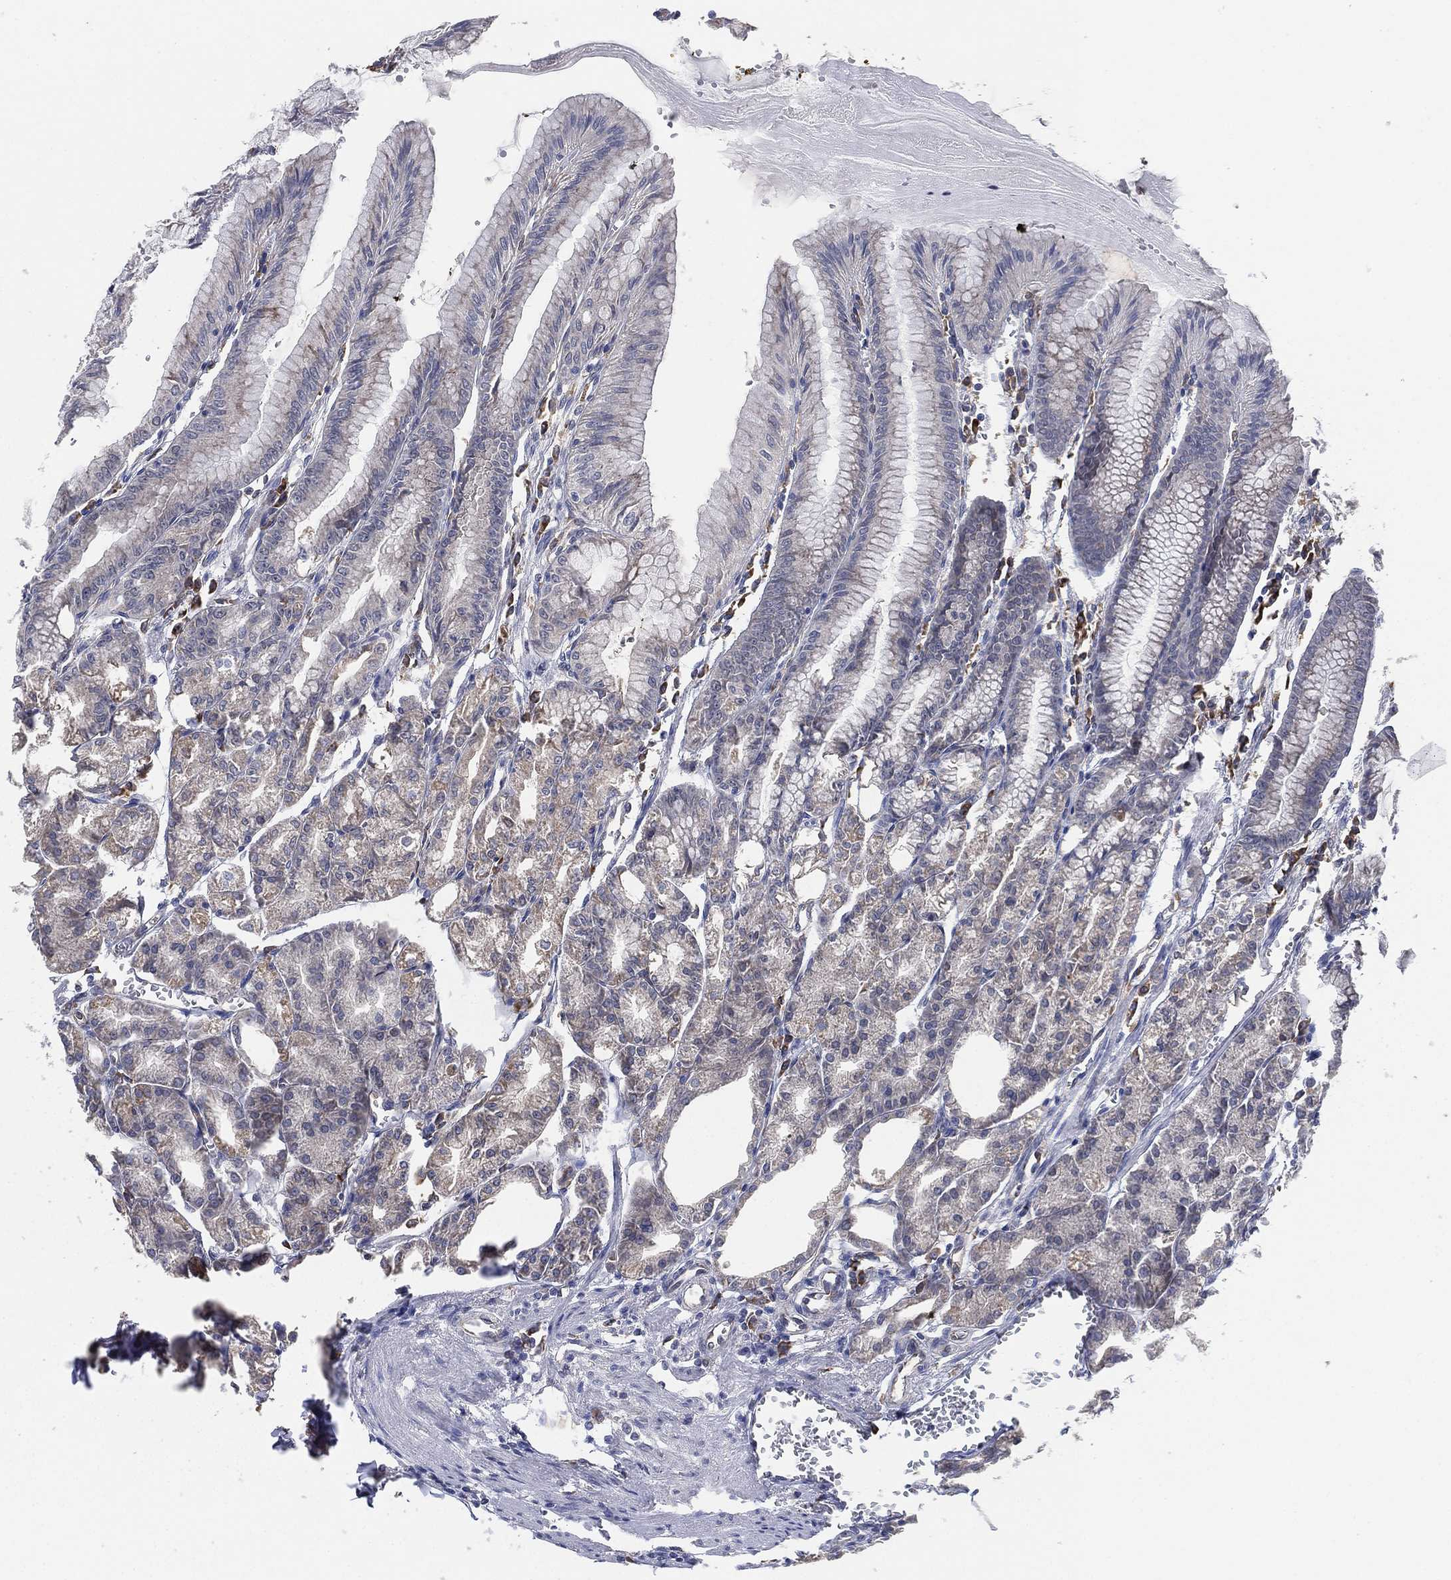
{"staining": {"intensity": "strong", "quantity": "<25%", "location": "cytoplasmic/membranous"}, "tissue": "stomach", "cell_type": "Glandular cells", "image_type": "normal", "snomed": [{"axis": "morphology", "description": "Normal tissue, NOS"}, {"axis": "topography", "description": "Stomach, lower"}], "caption": "The histopathology image shows a brown stain indicating the presence of a protein in the cytoplasmic/membranous of glandular cells in stomach. Nuclei are stained in blue.", "gene": "FES", "patient": {"sex": "male", "age": 71}}